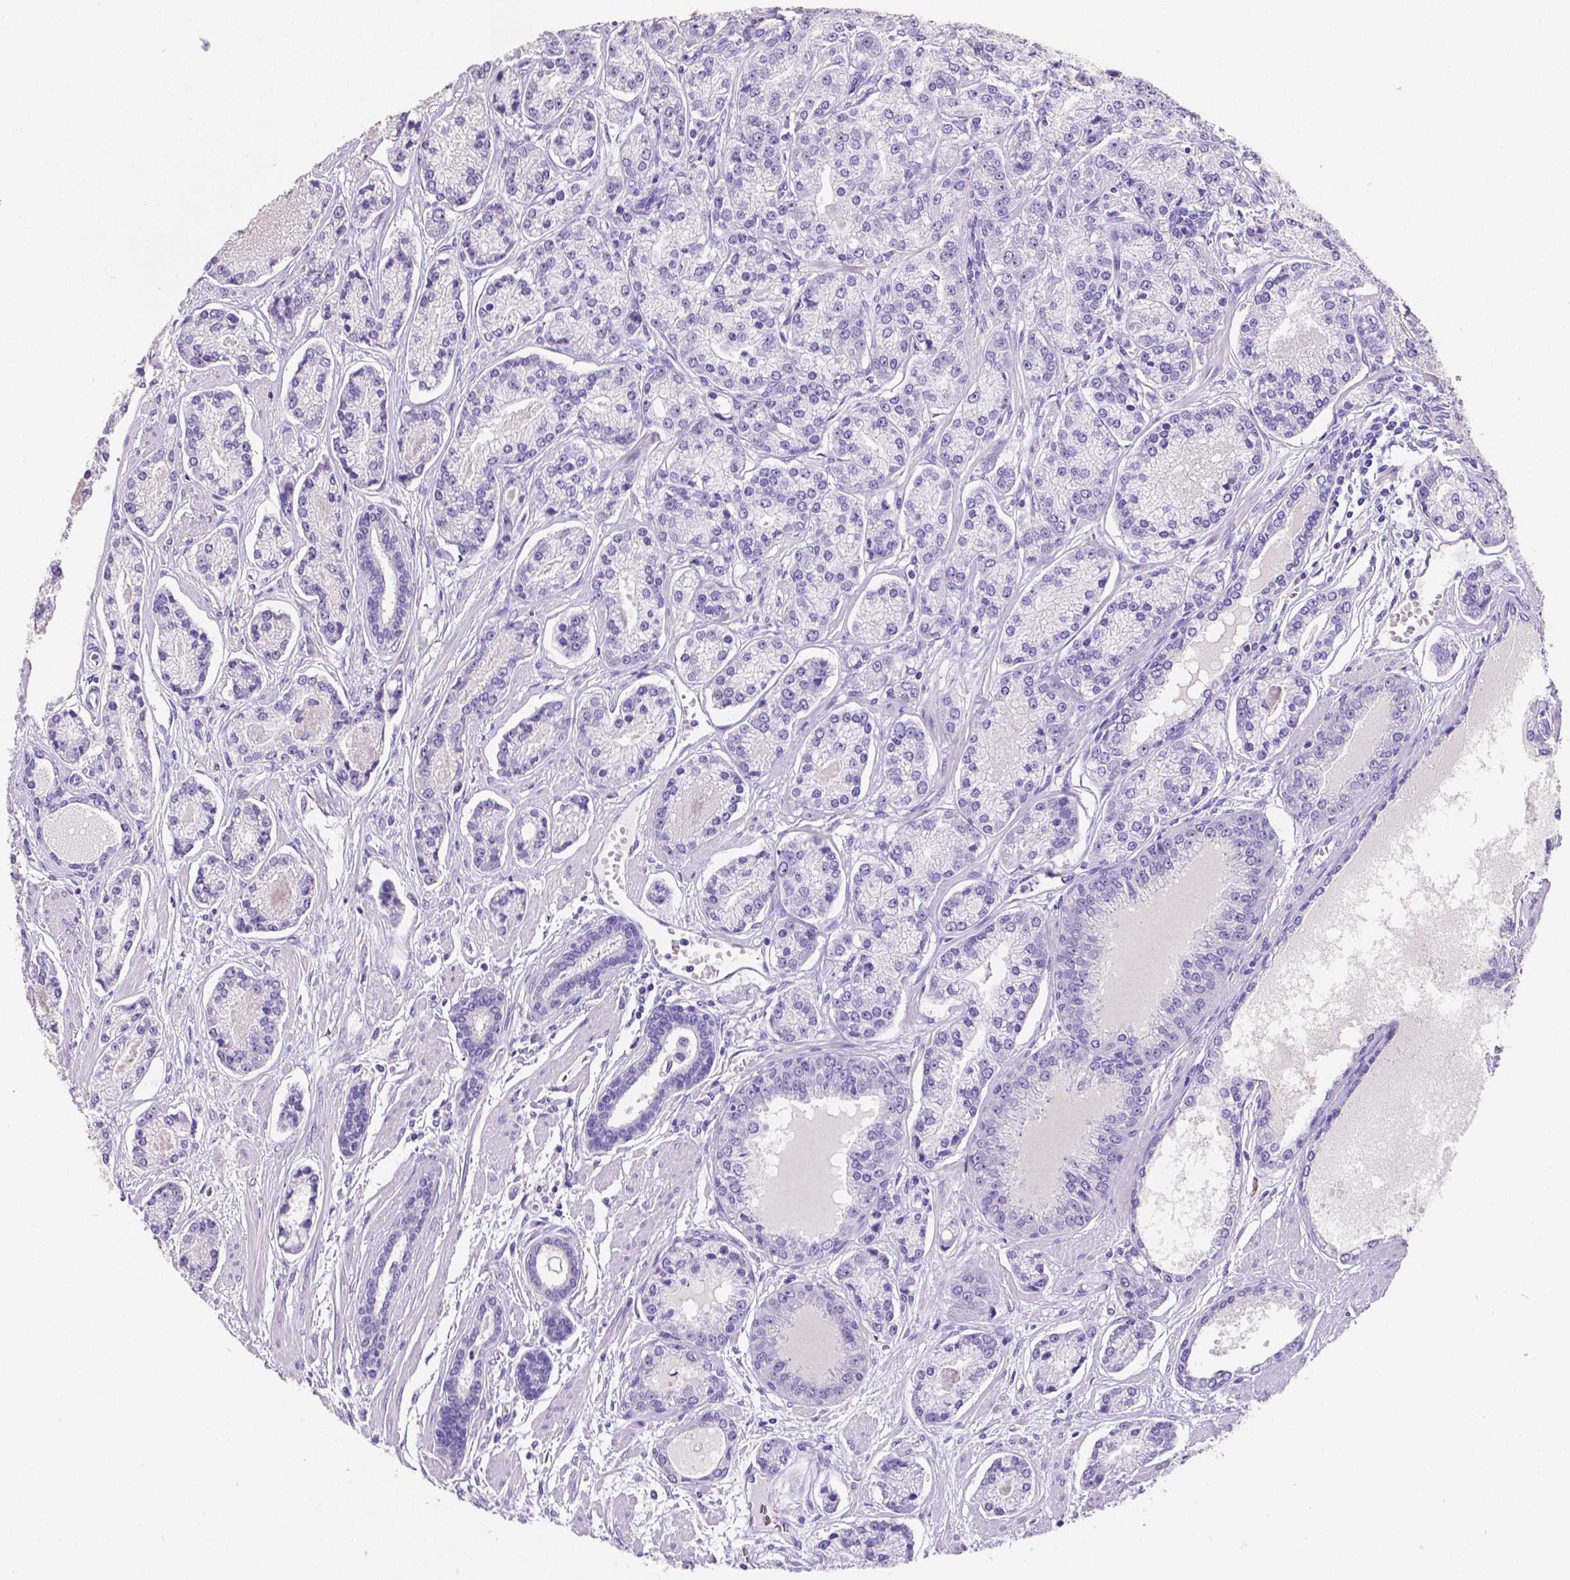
{"staining": {"intensity": "negative", "quantity": "none", "location": "none"}, "tissue": "prostate cancer", "cell_type": "Tumor cells", "image_type": "cancer", "snomed": [{"axis": "morphology", "description": "Adenocarcinoma, NOS"}, {"axis": "topography", "description": "Prostate"}], "caption": "Image shows no significant protein staining in tumor cells of prostate cancer. (Brightfield microscopy of DAB IHC at high magnification).", "gene": "SATB2", "patient": {"sex": "male", "age": 64}}